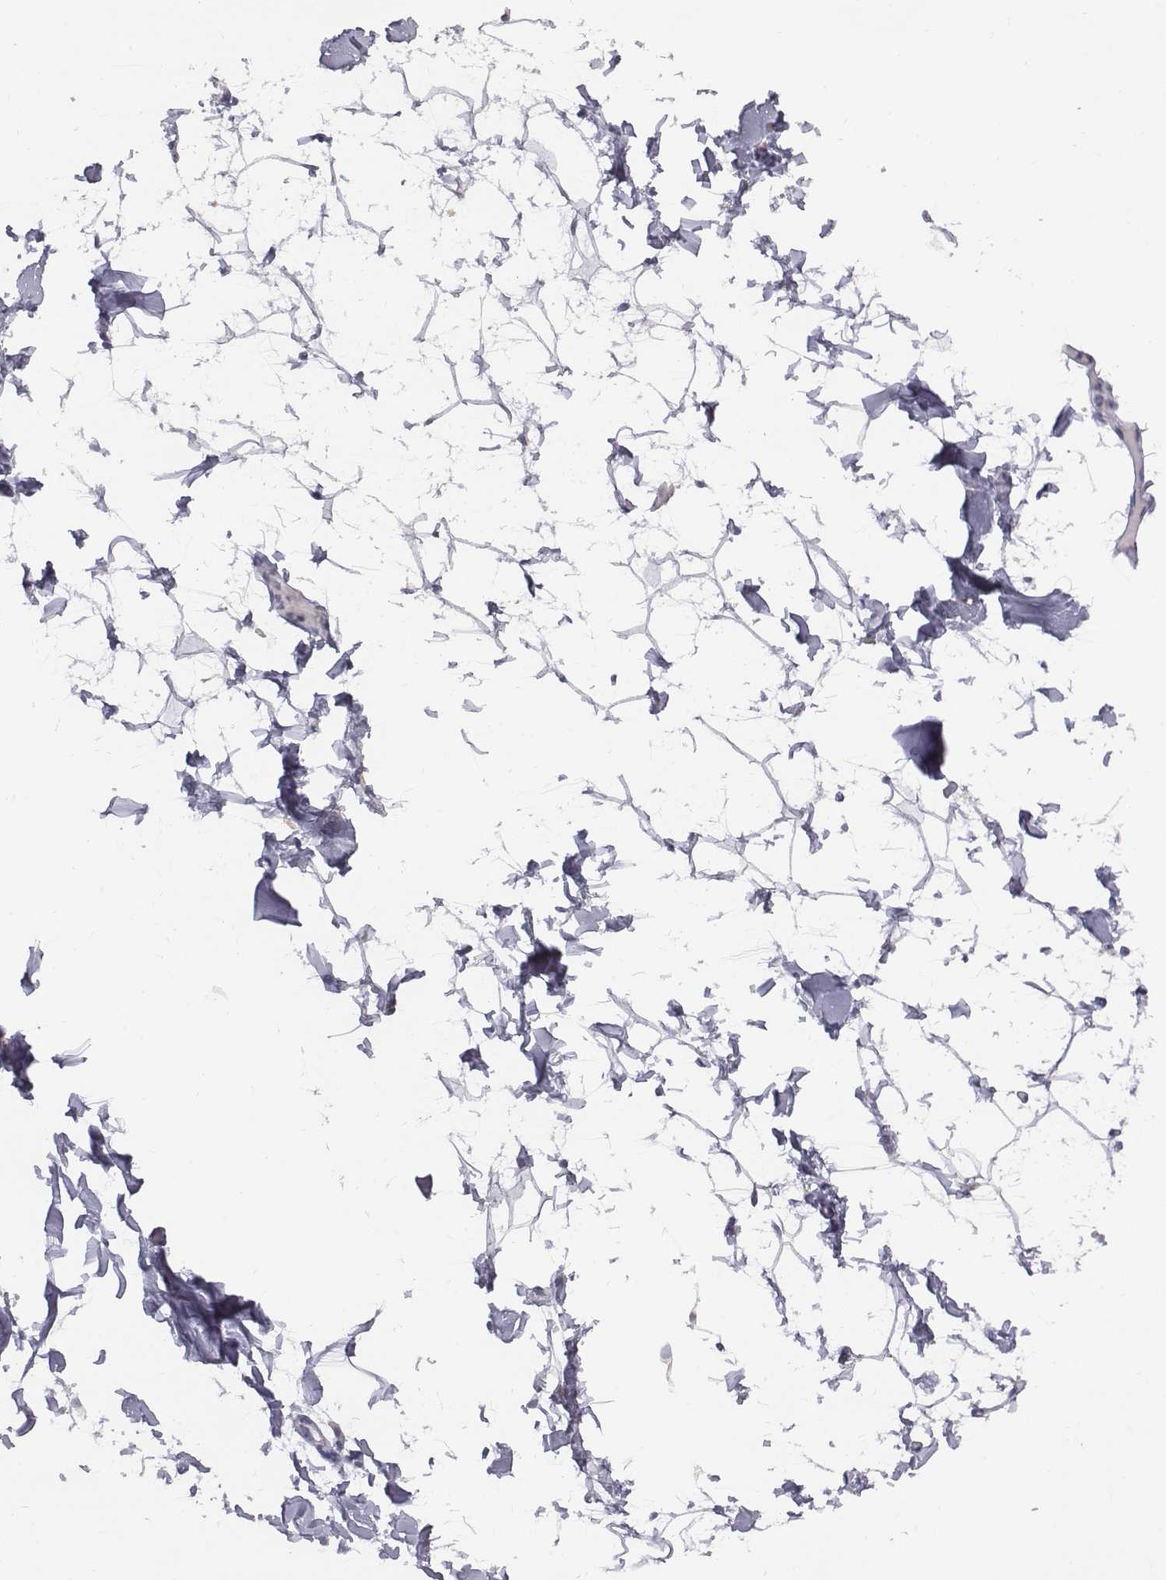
{"staining": {"intensity": "negative", "quantity": "none", "location": "none"}, "tissue": "adipose tissue", "cell_type": "Adipocytes", "image_type": "normal", "snomed": [{"axis": "morphology", "description": "Normal tissue, NOS"}, {"axis": "topography", "description": "Gallbladder"}, {"axis": "topography", "description": "Peripheral nerve tissue"}], "caption": "IHC micrograph of benign adipose tissue stained for a protein (brown), which shows no staining in adipocytes.", "gene": "C6orf58", "patient": {"sex": "female", "age": 45}}